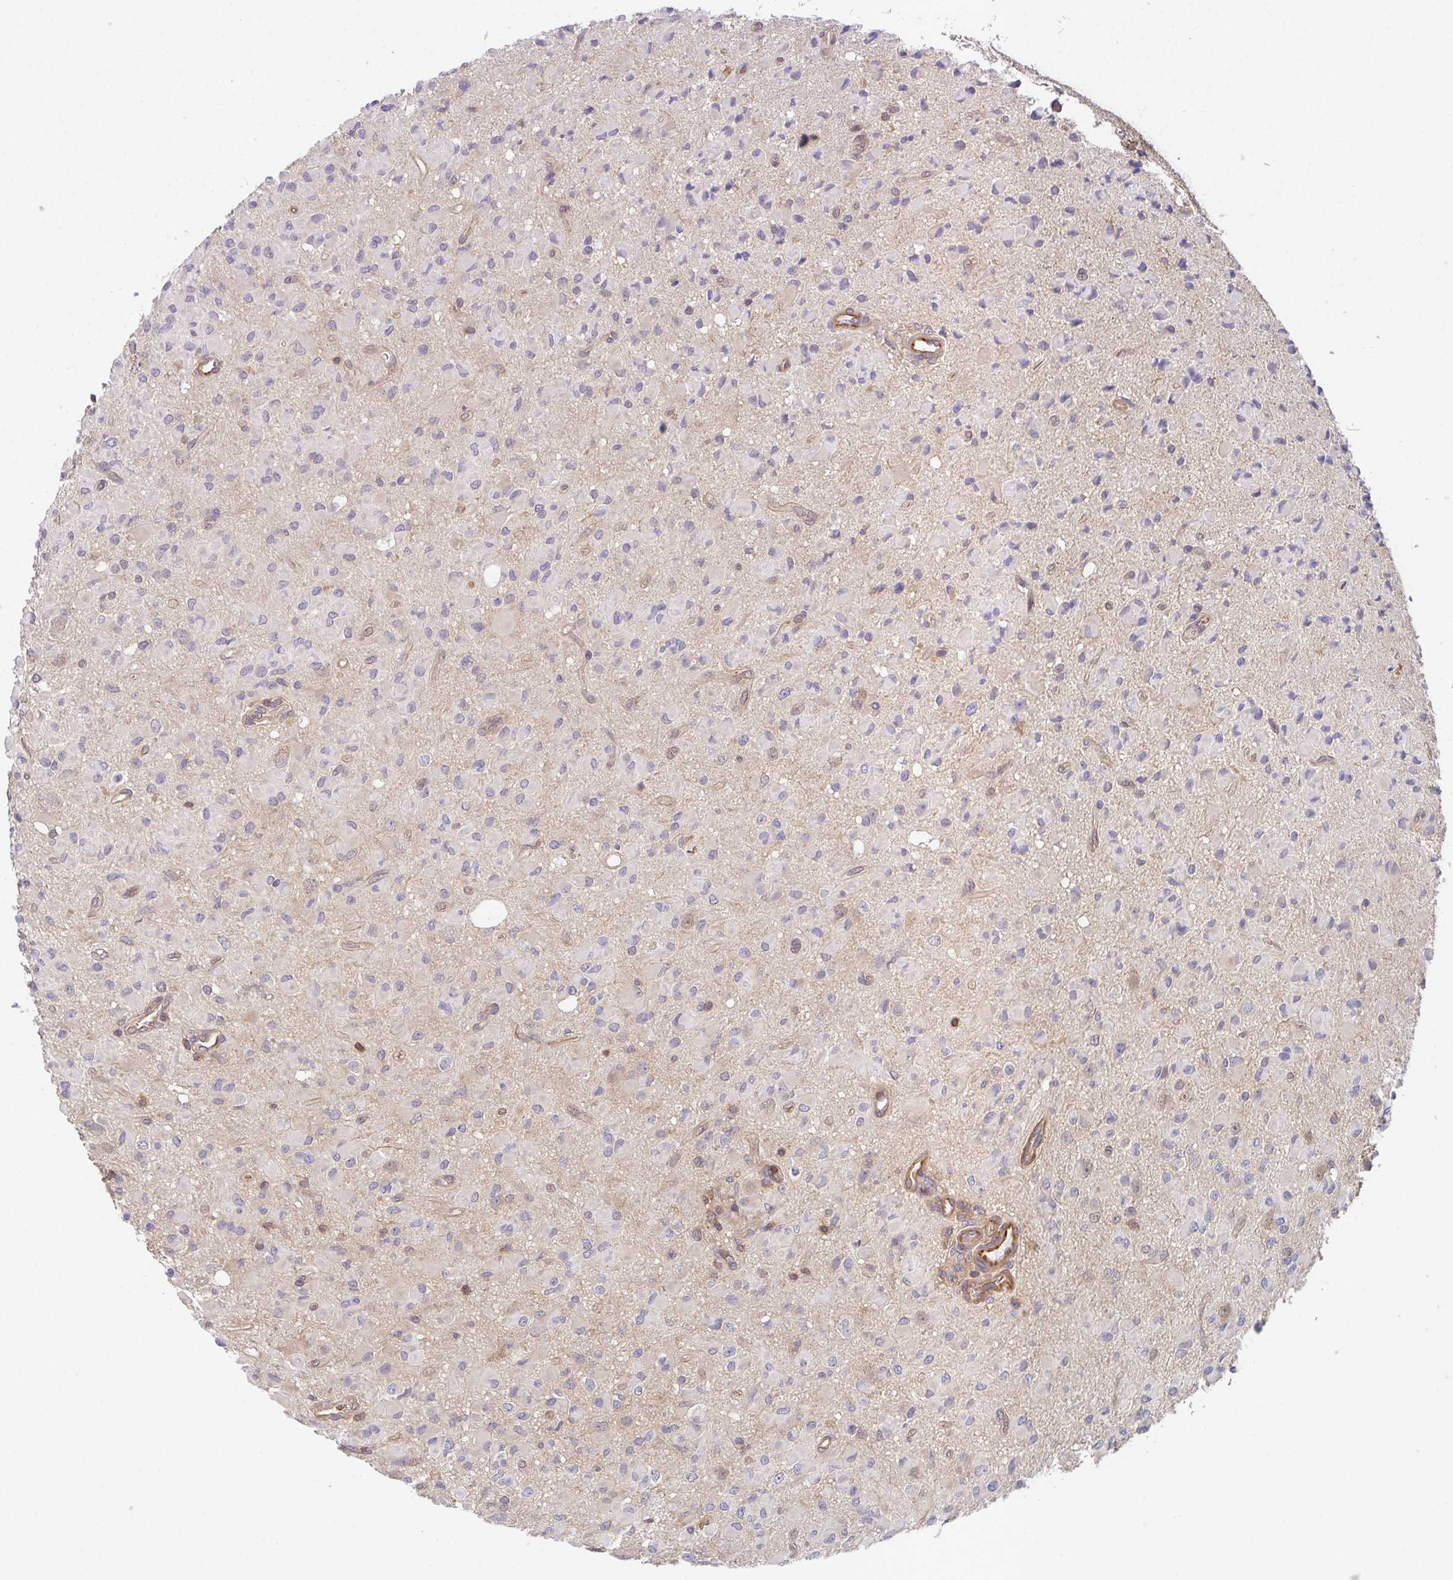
{"staining": {"intensity": "negative", "quantity": "none", "location": "none"}, "tissue": "glioma", "cell_type": "Tumor cells", "image_type": "cancer", "snomed": [{"axis": "morphology", "description": "Glioma, malignant, Low grade"}, {"axis": "topography", "description": "Brain"}], "caption": "Glioma stained for a protein using IHC displays no staining tumor cells.", "gene": "TMEM229A", "patient": {"sex": "female", "age": 33}}